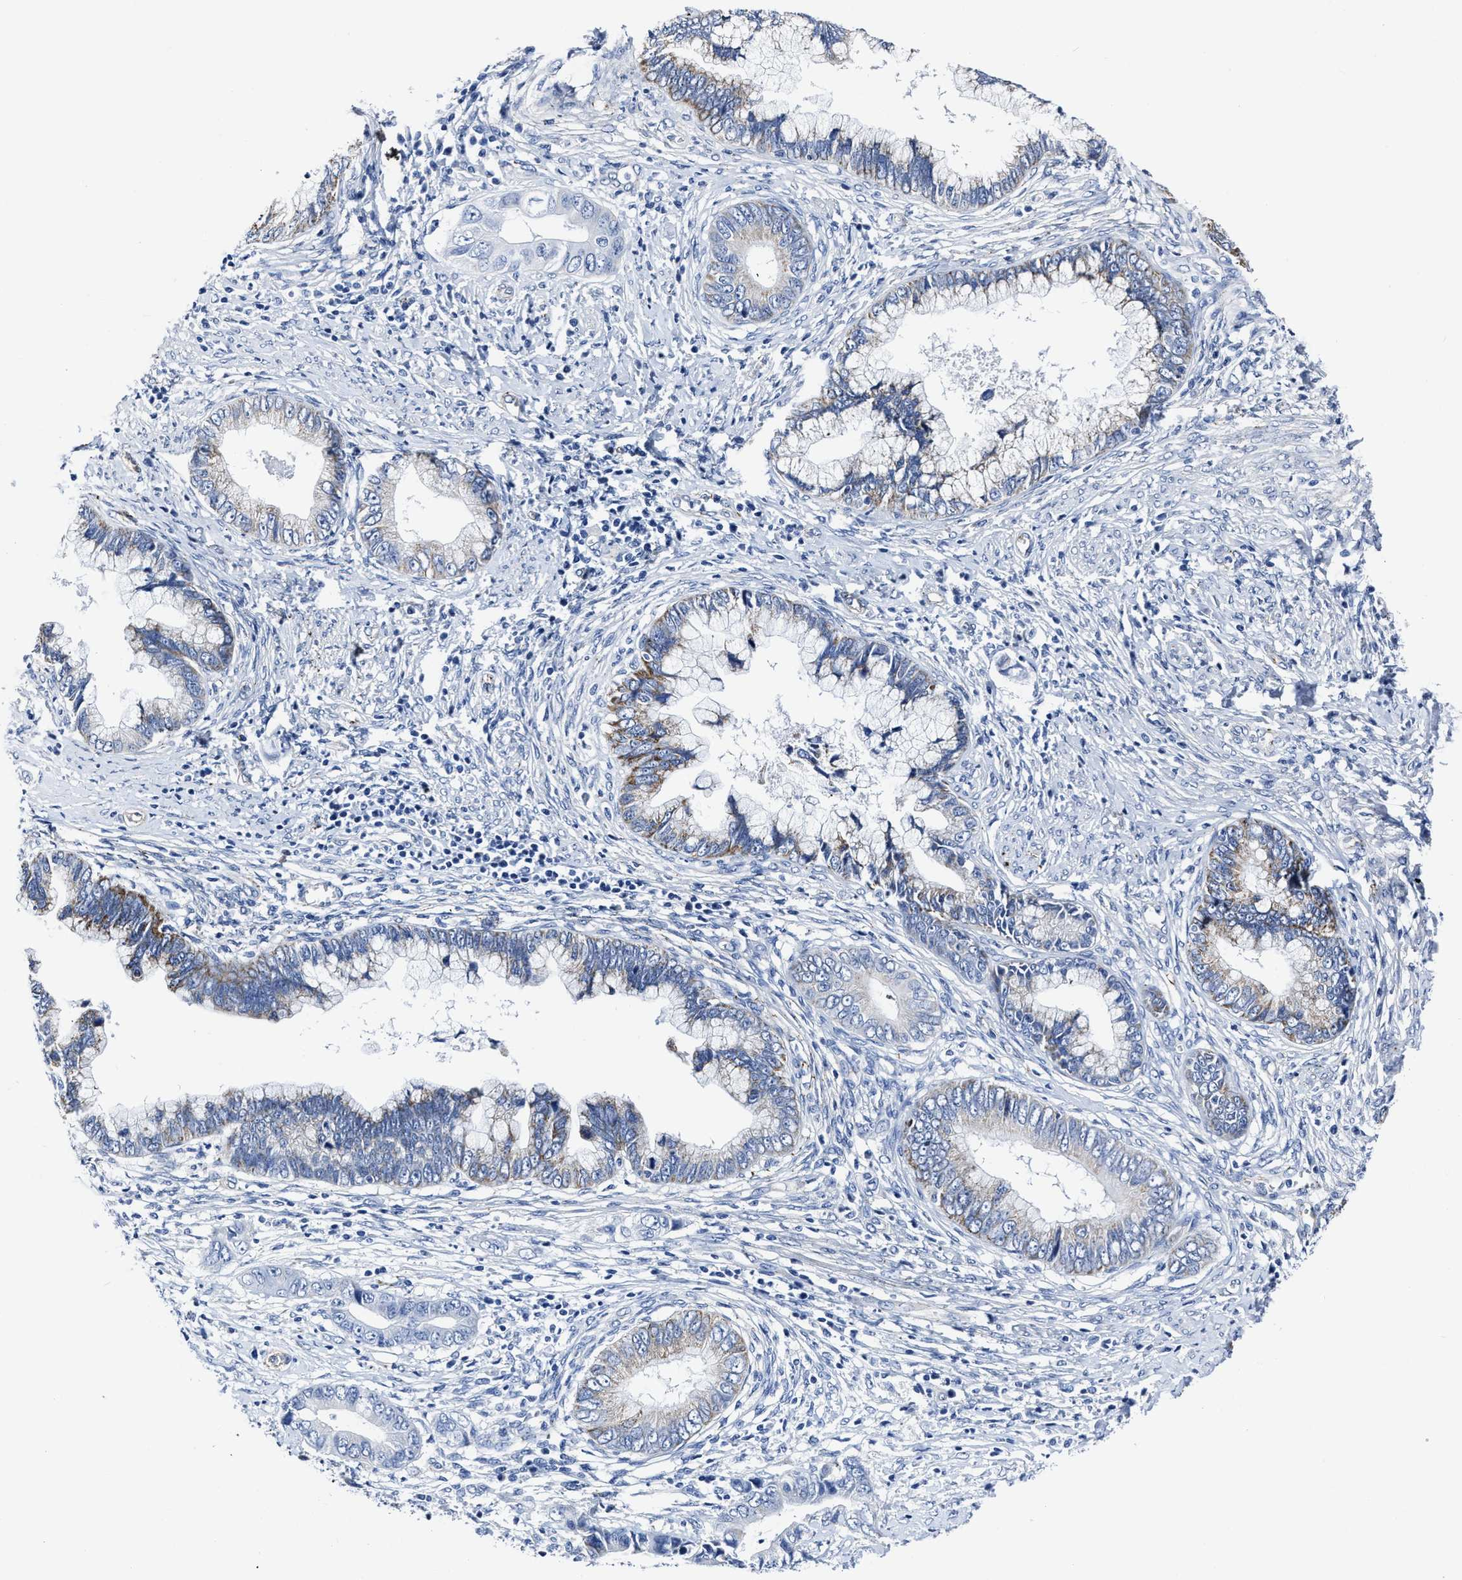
{"staining": {"intensity": "weak", "quantity": "<25%", "location": "cytoplasmic/membranous"}, "tissue": "cervical cancer", "cell_type": "Tumor cells", "image_type": "cancer", "snomed": [{"axis": "morphology", "description": "Adenocarcinoma, NOS"}, {"axis": "topography", "description": "Cervix"}], "caption": "High power microscopy image of an immunohistochemistry (IHC) photomicrograph of cervical cancer, revealing no significant positivity in tumor cells. (Stains: DAB (3,3'-diaminobenzidine) immunohistochemistry (IHC) with hematoxylin counter stain, Microscopy: brightfield microscopy at high magnification).", "gene": "KCNMB3", "patient": {"sex": "female", "age": 44}}